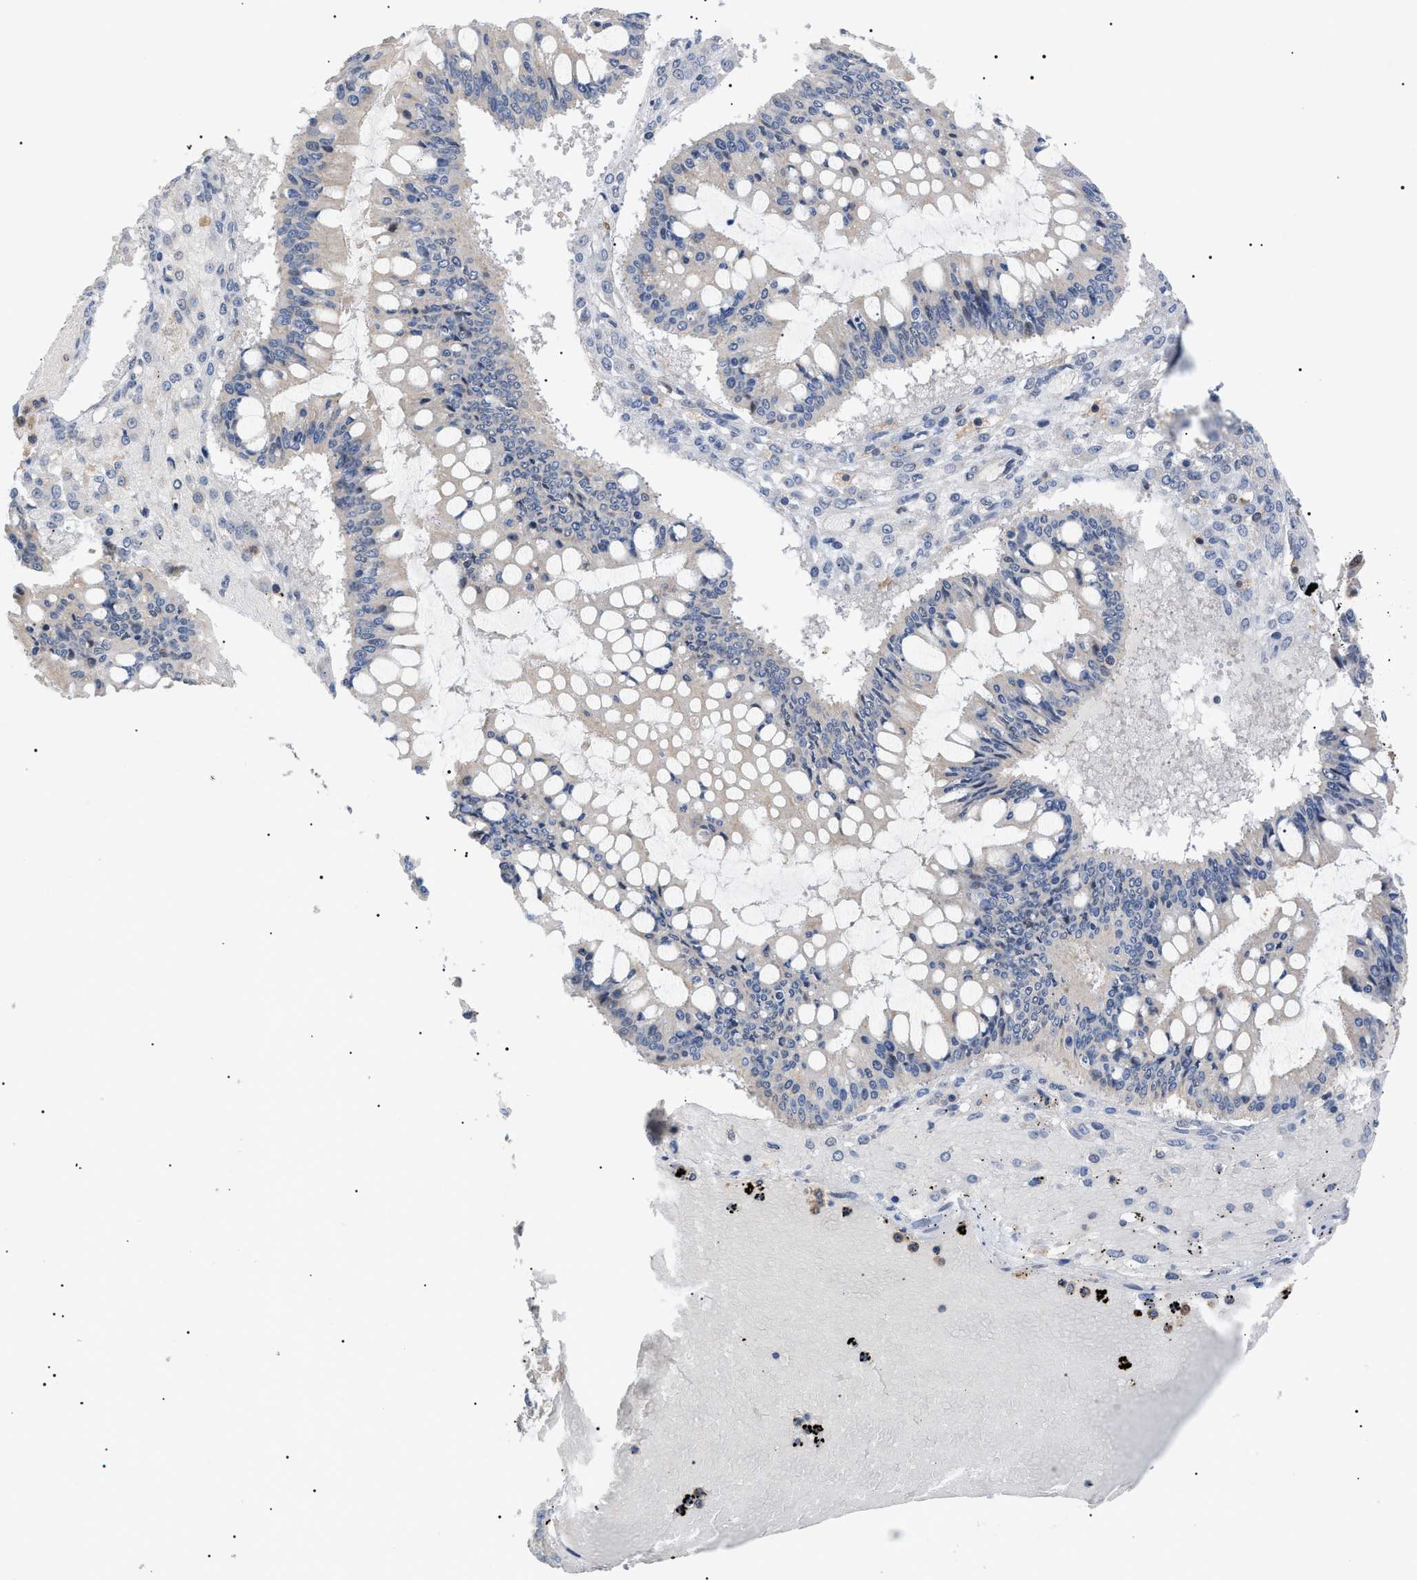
{"staining": {"intensity": "negative", "quantity": "none", "location": "none"}, "tissue": "ovarian cancer", "cell_type": "Tumor cells", "image_type": "cancer", "snomed": [{"axis": "morphology", "description": "Cystadenocarcinoma, mucinous, NOS"}, {"axis": "topography", "description": "Ovary"}], "caption": "Immunohistochemistry photomicrograph of human ovarian cancer stained for a protein (brown), which shows no expression in tumor cells.", "gene": "CD300A", "patient": {"sex": "female", "age": 73}}